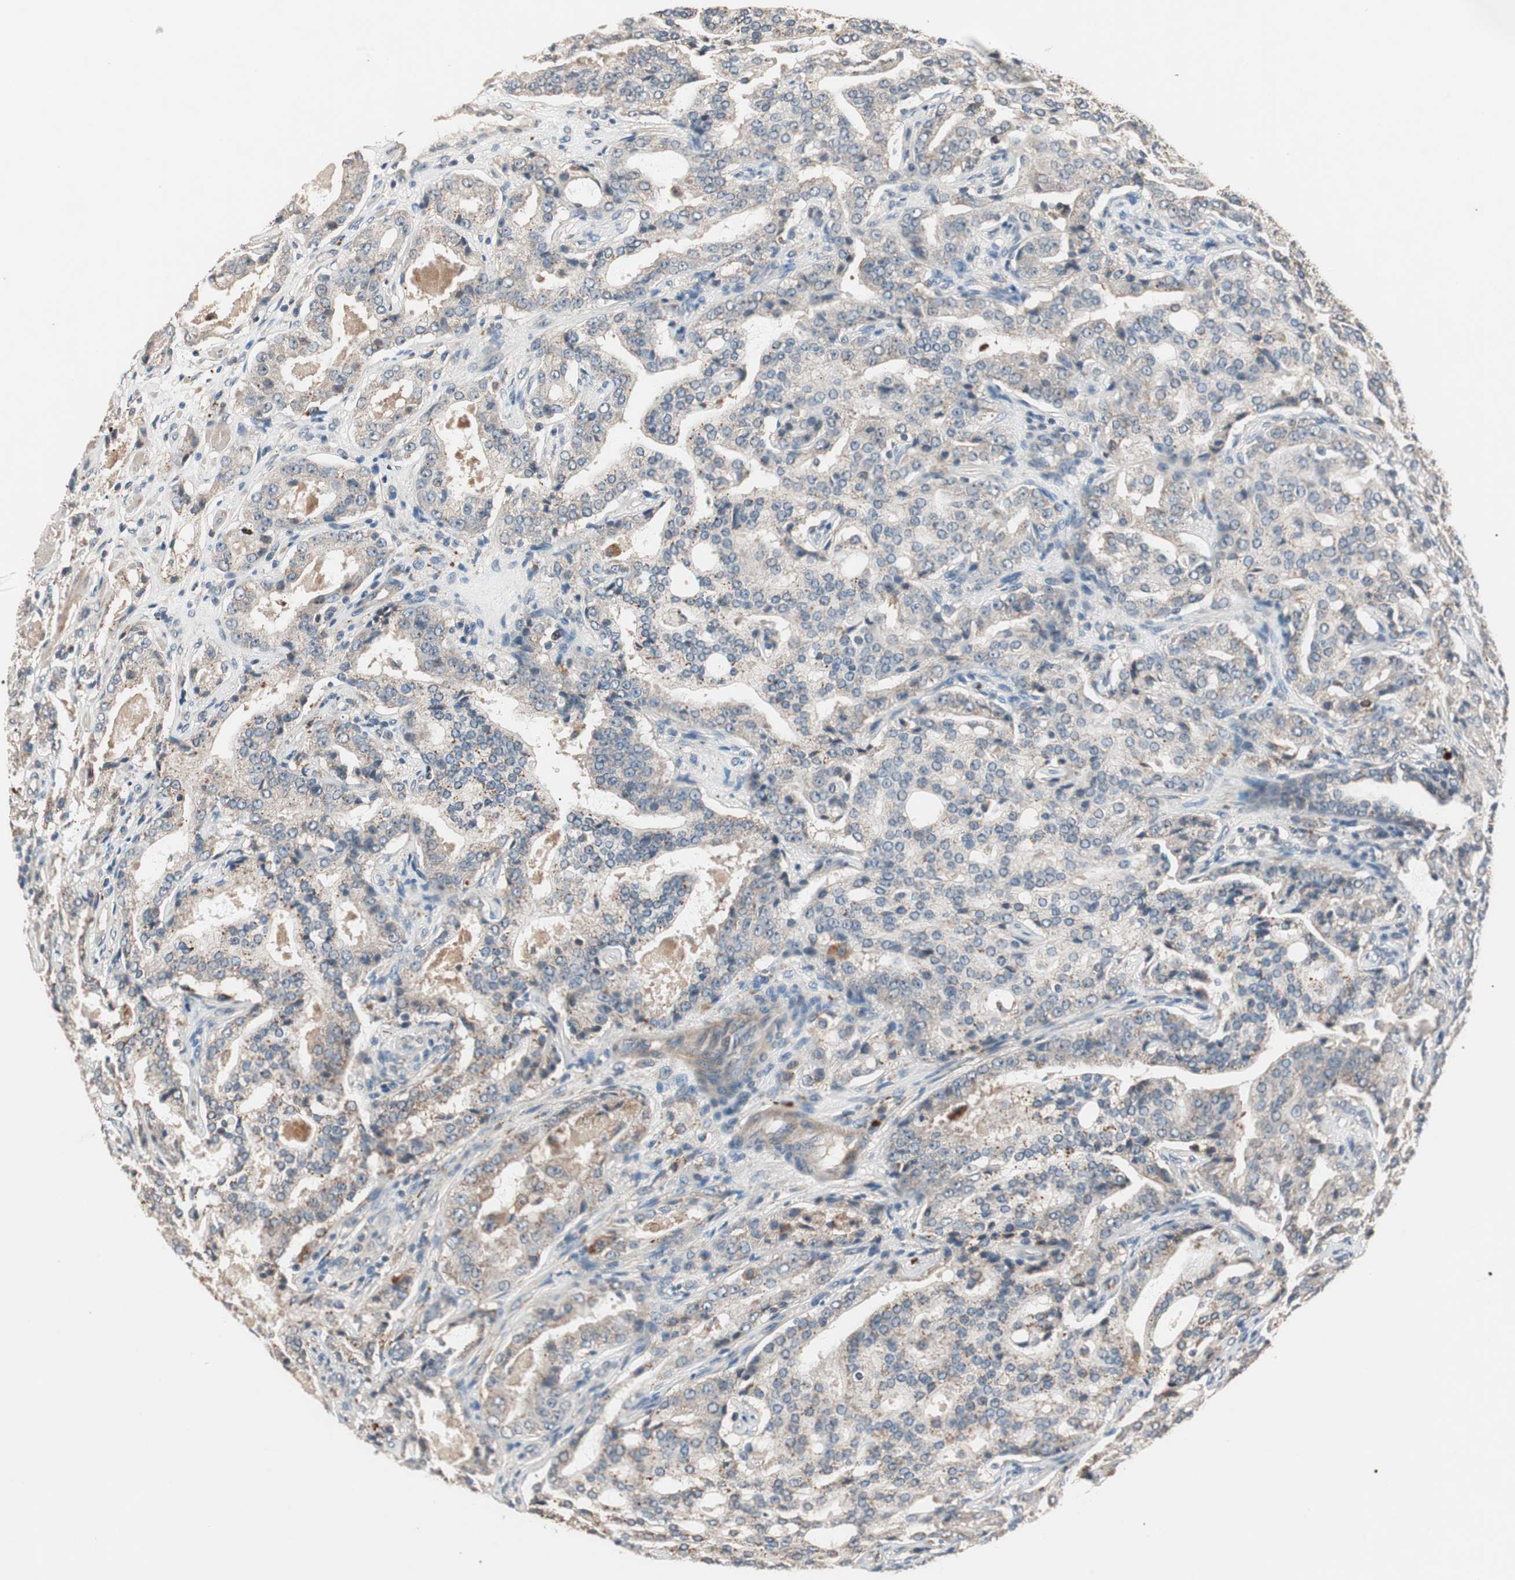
{"staining": {"intensity": "weak", "quantity": ">75%", "location": "cytoplasmic/membranous"}, "tissue": "prostate cancer", "cell_type": "Tumor cells", "image_type": "cancer", "snomed": [{"axis": "morphology", "description": "Adenocarcinoma, High grade"}, {"axis": "topography", "description": "Prostate"}], "caption": "This photomicrograph shows IHC staining of human prostate cancer, with low weak cytoplasmic/membranous expression in about >75% of tumor cells.", "gene": "NFRKB", "patient": {"sex": "male", "age": 72}}